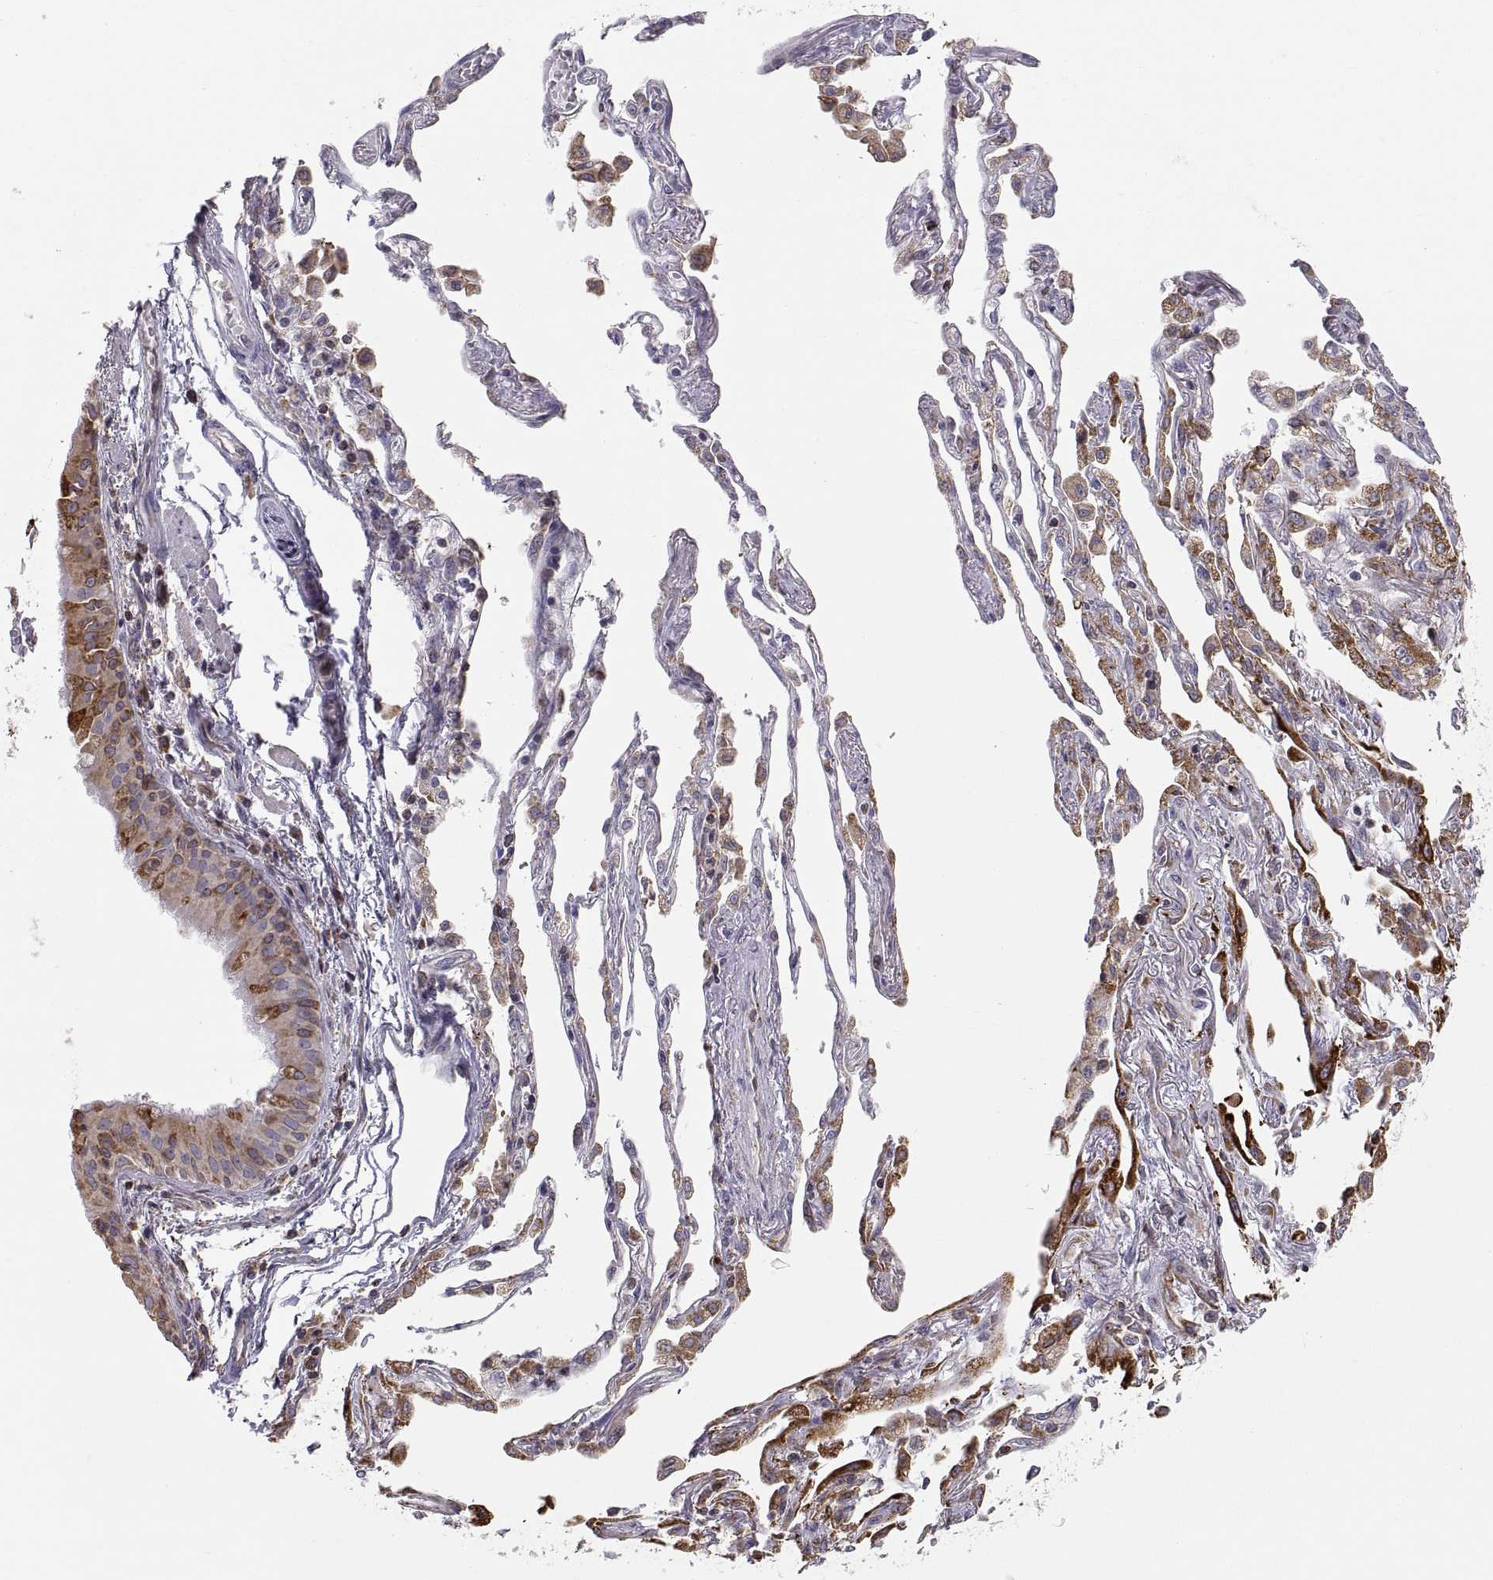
{"staining": {"intensity": "strong", "quantity": "<25%", "location": "cytoplasmic/membranous"}, "tissue": "lung cancer", "cell_type": "Tumor cells", "image_type": "cancer", "snomed": [{"axis": "morphology", "description": "Squamous cell carcinoma, NOS"}, {"axis": "topography", "description": "Lung"}], "caption": "Strong cytoplasmic/membranous expression is seen in approximately <25% of tumor cells in lung cancer (squamous cell carcinoma).", "gene": "ERO1A", "patient": {"sex": "male", "age": 73}}